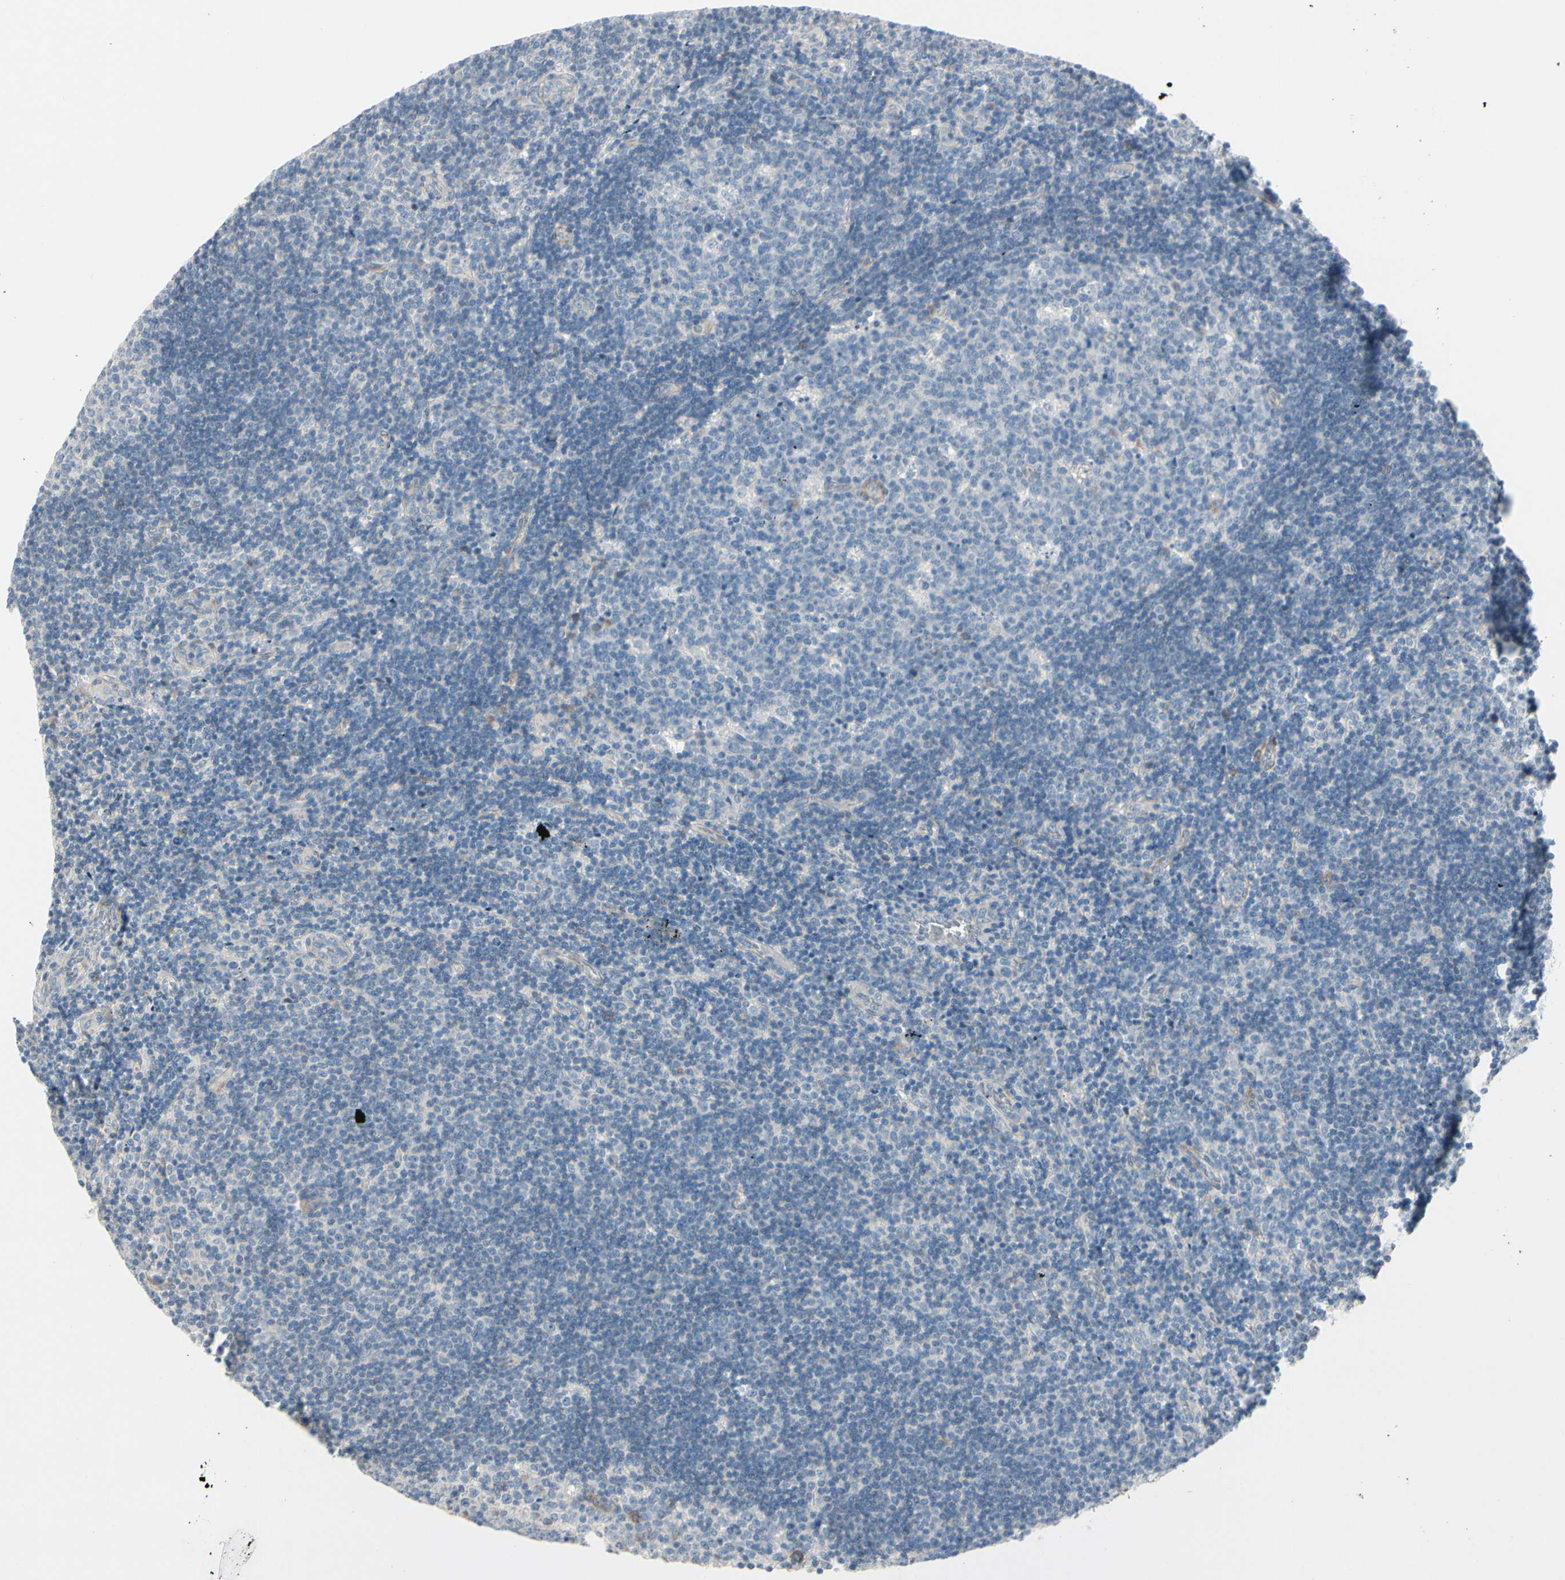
{"staining": {"intensity": "weak", "quantity": "<25%", "location": "cytoplasmic/membranous"}, "tissue": "lymph node", "cell_type": "Germinal center cells", "image_type": "normal", "snomed": [{"axis": "morphology", "description": "Normal tissue, NOS"}, {"axis": "topography", "description": "Lymph node"}, {"axis": "topography", "description": "Salivary gland"}], "caption": "This is an immunohistochemistry image of normal lymph node. There is no staining in germinal center cells.", "gene": "MAP2", "patient": {"sex": "male", "age": 8}}